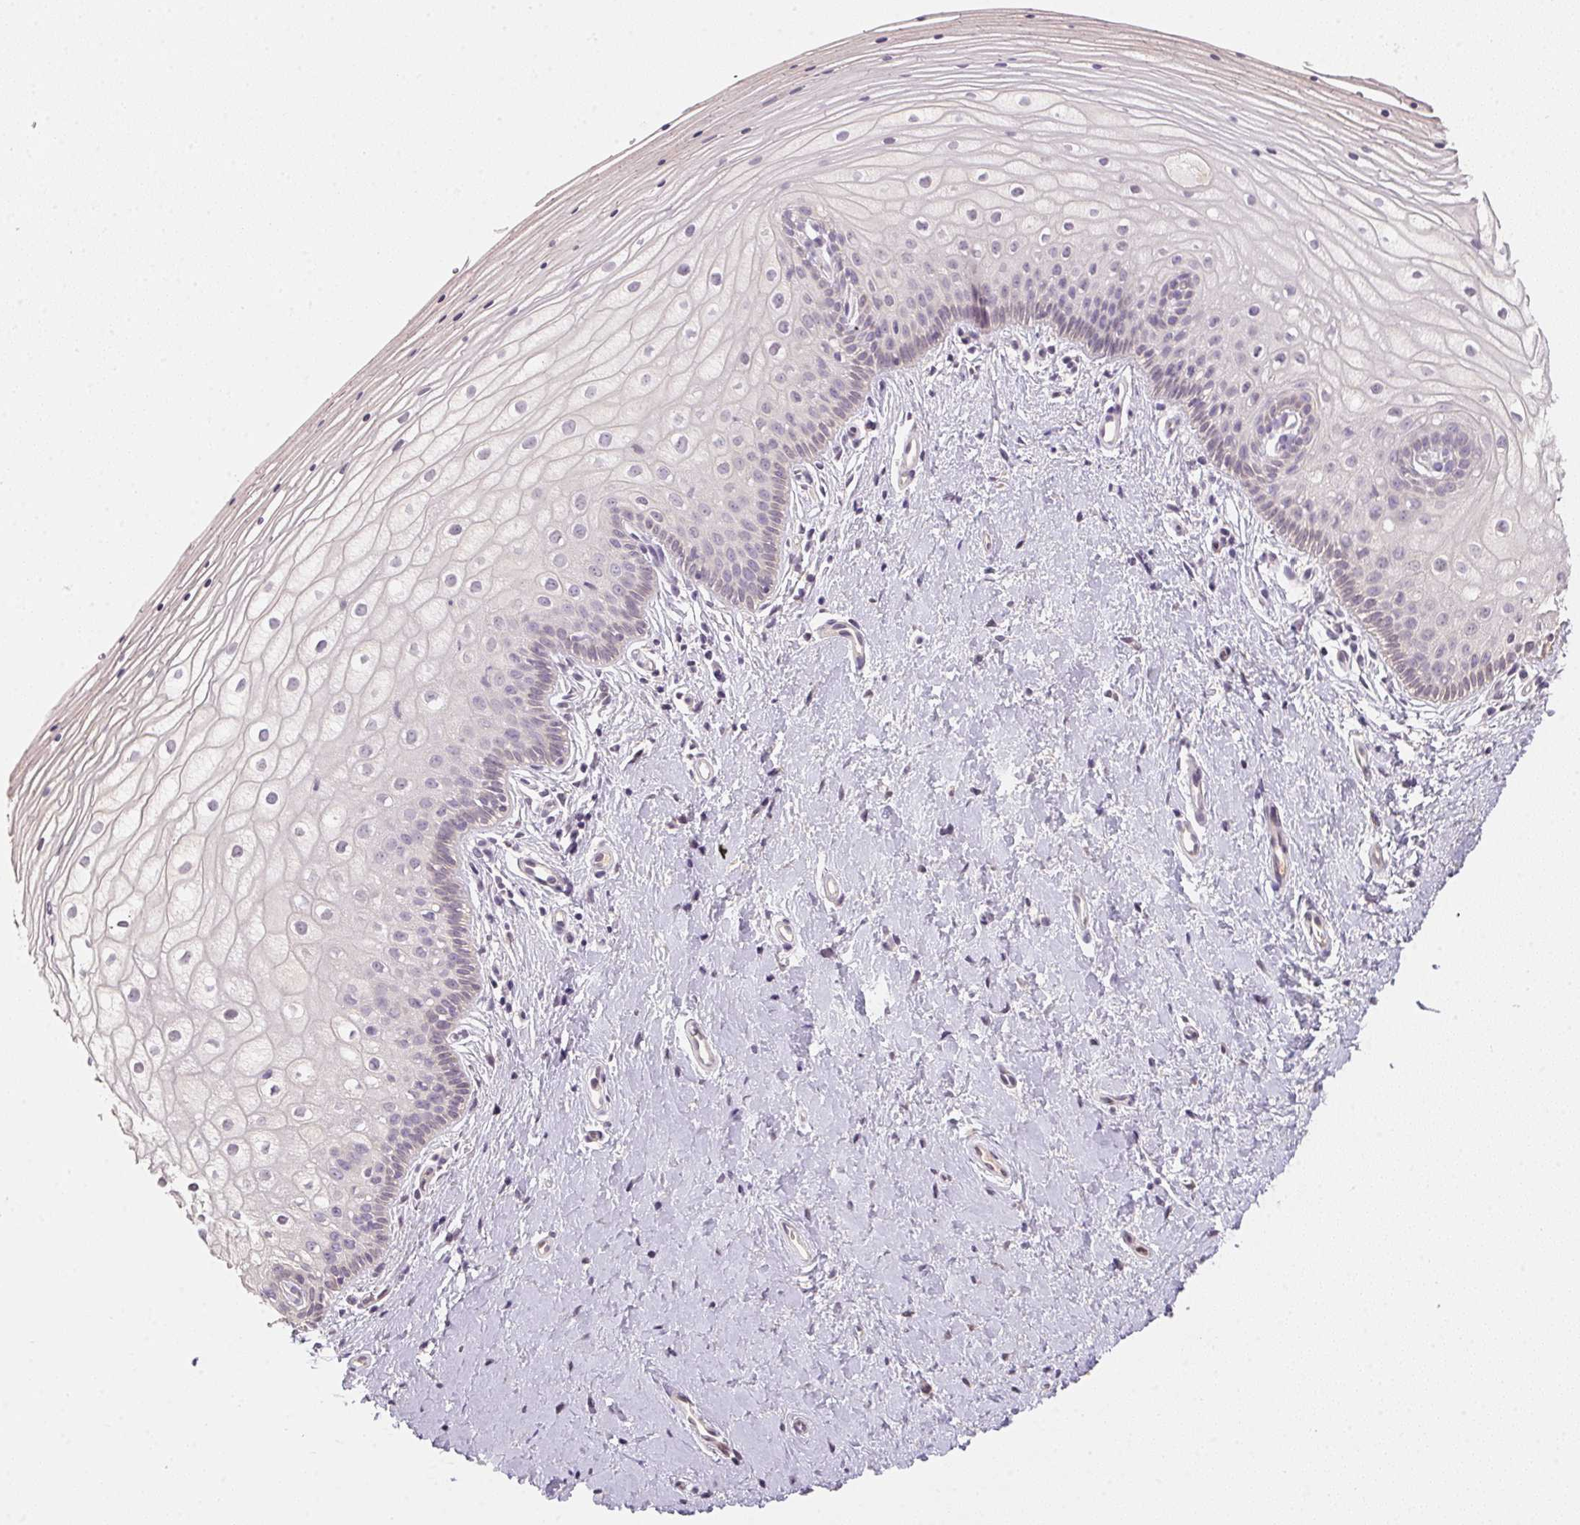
{"staining": {"intensity": "negative", "quantity": "none", "location": "none"}, "tissue": "vagina", "cell_type": "Squamous epithelial cells", "image_type": "normal", "snomed": [{"axis": "morphology", "description": "Normal tissue, NOS"}, {"axis": "topography", "description": "Vagina"}], "caption": "High magnification brightfield microscopy of benign vagina stained with DAB (3,3'-diaminobenzidine) (brown) and counterstained with hematoxylin (blue): squamous epithelial cells show no significant staining. (DAB (3,3'-diaminobenzidine) immunohistochemistry visualized using brightfield microscopy, high magnification).", "gene": "ALDH8A1", "patient": {"sex": "female", "age": 39}}